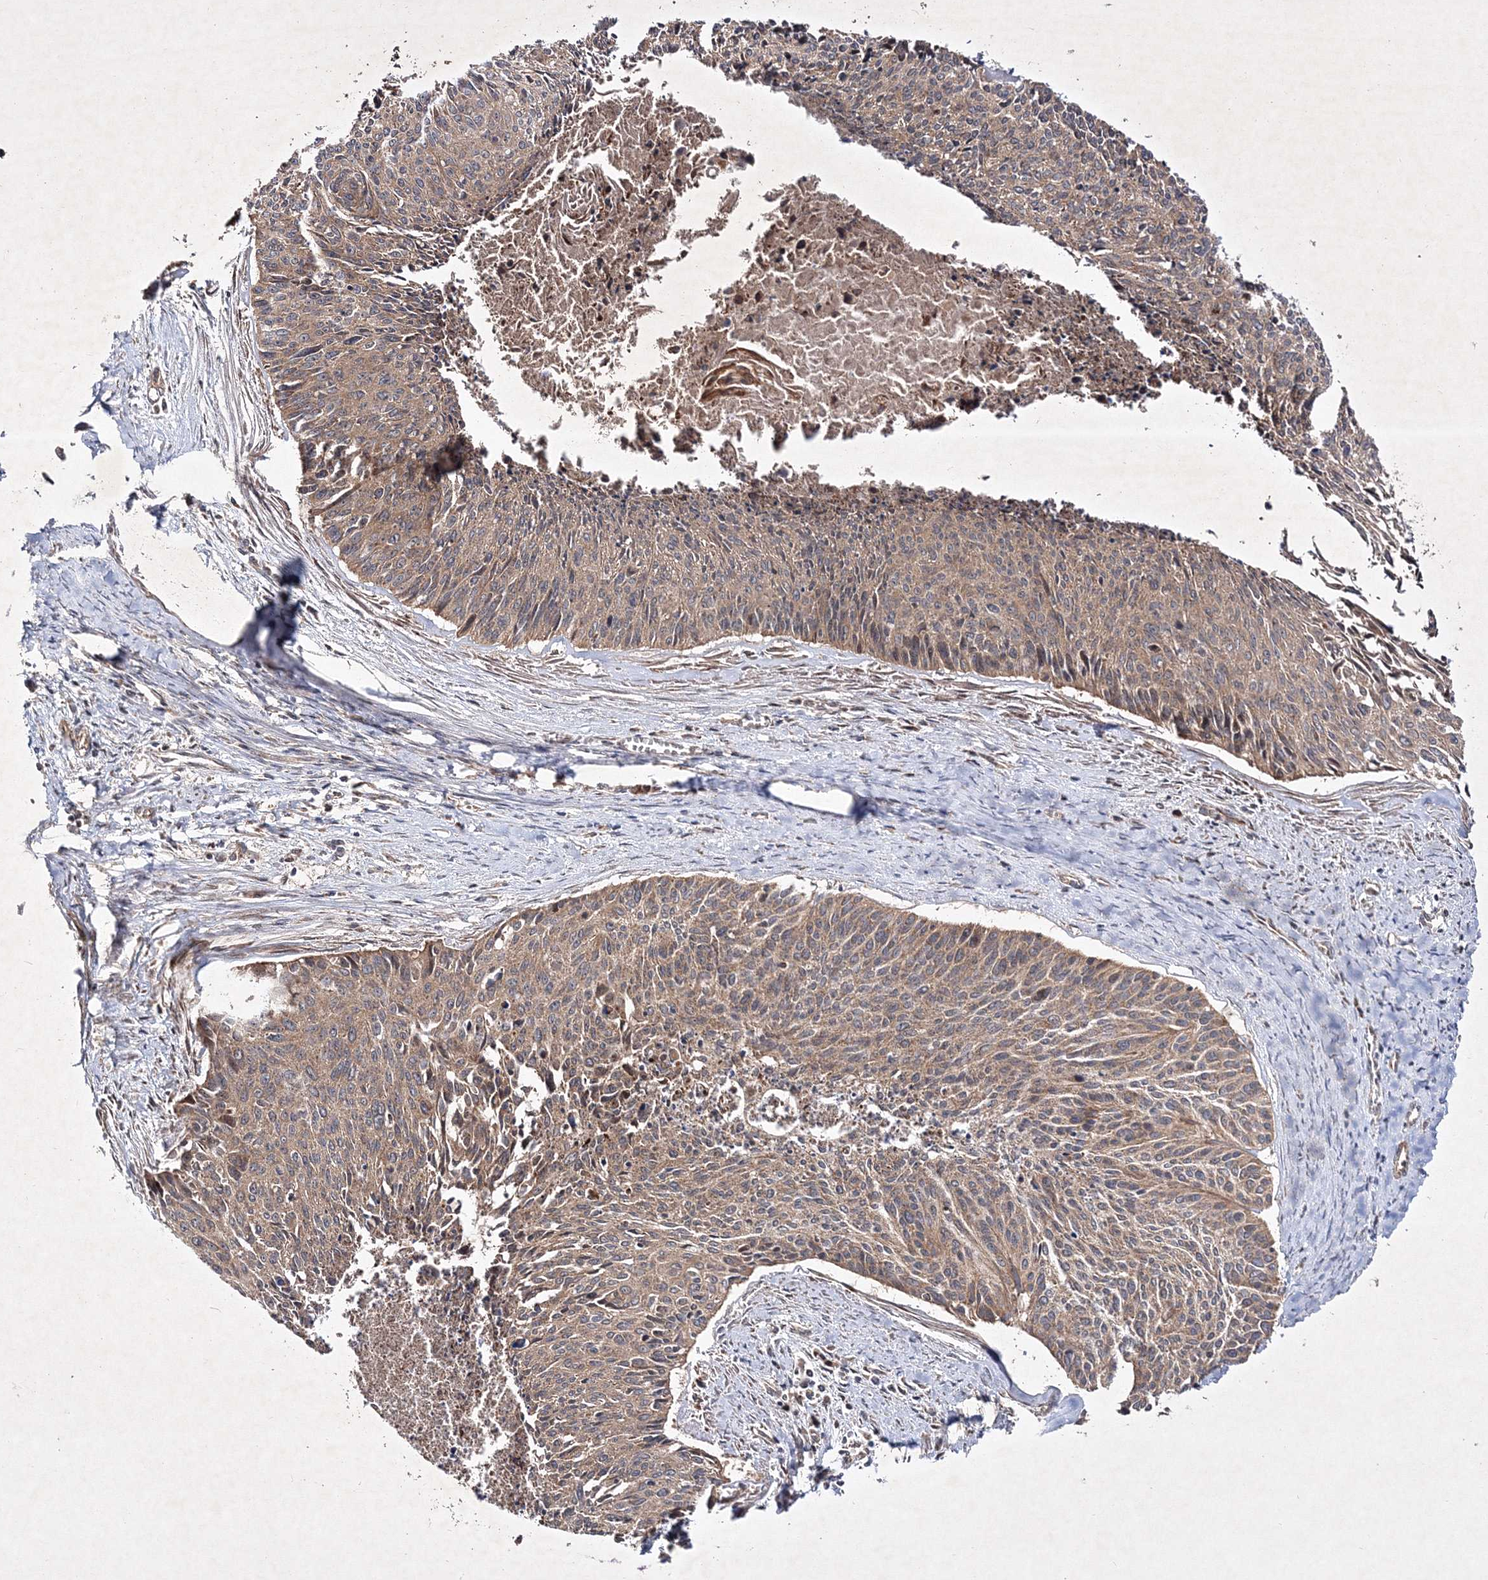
{"staining": {"intensity": "moderate", "quantity": ">75%", "location": "cytoplasmic/membranous"}, "tissue": "cervical cancer", "cell_type": "Tumor cells", "image_type": "cancer", "snomed": [{"axis": "morphology", "description": "Squamous cell carcinoma, NOS"}, {"axis": "topography", "description": "Cervix"}], "caption": "This micrograph demonstrates cervical squamous cell carcinoma stained with IHC to label a protein in brown. The cytoplasmic/membranous of tumor cells show moderate positivity for the protein. Nuclei are counter-stained blue.", "gene": "SCRN3", "patient": {"sex": "female", "age": 55}}